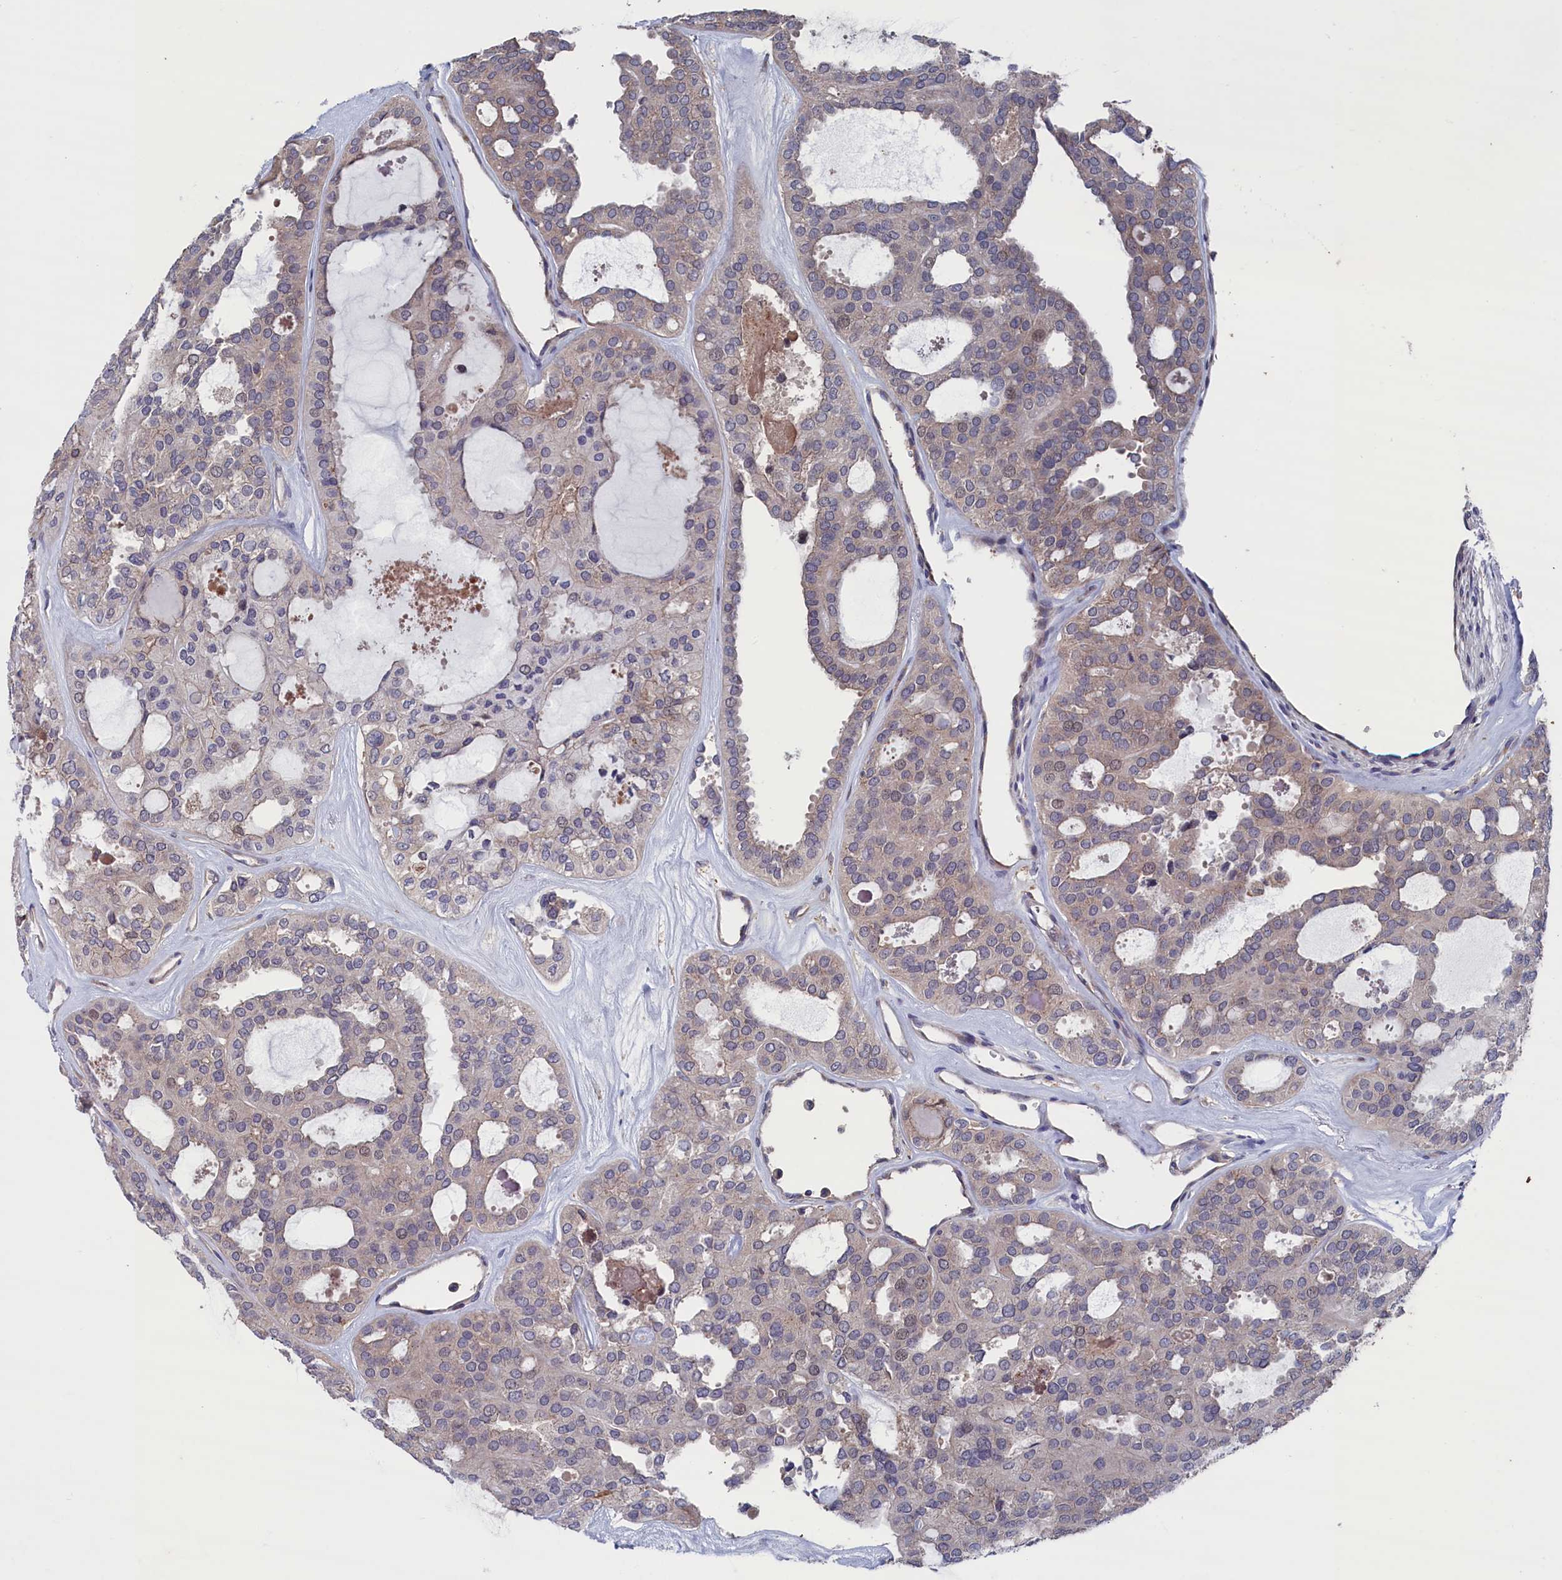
{"staining": {"intensity": "weak", "quantity": "<25%", "location": "cytoplasmic/membranous"}, "tissue": "thyroid cancer", "cell_type": "Tumor cells", "image_type": "cancer", "snomed": [{"axis": "morphology", "description": "Follicular adenoma carcinoma, NOS"}, {"axis": "topography", "description": "Thyroid gland"}], "caption": "This is an IHC photomicrograph of thyroid cancer. There is no staining in tumor cells.", "gene": "SPATA13", "patient": {"sex": "male", "age": 75}}